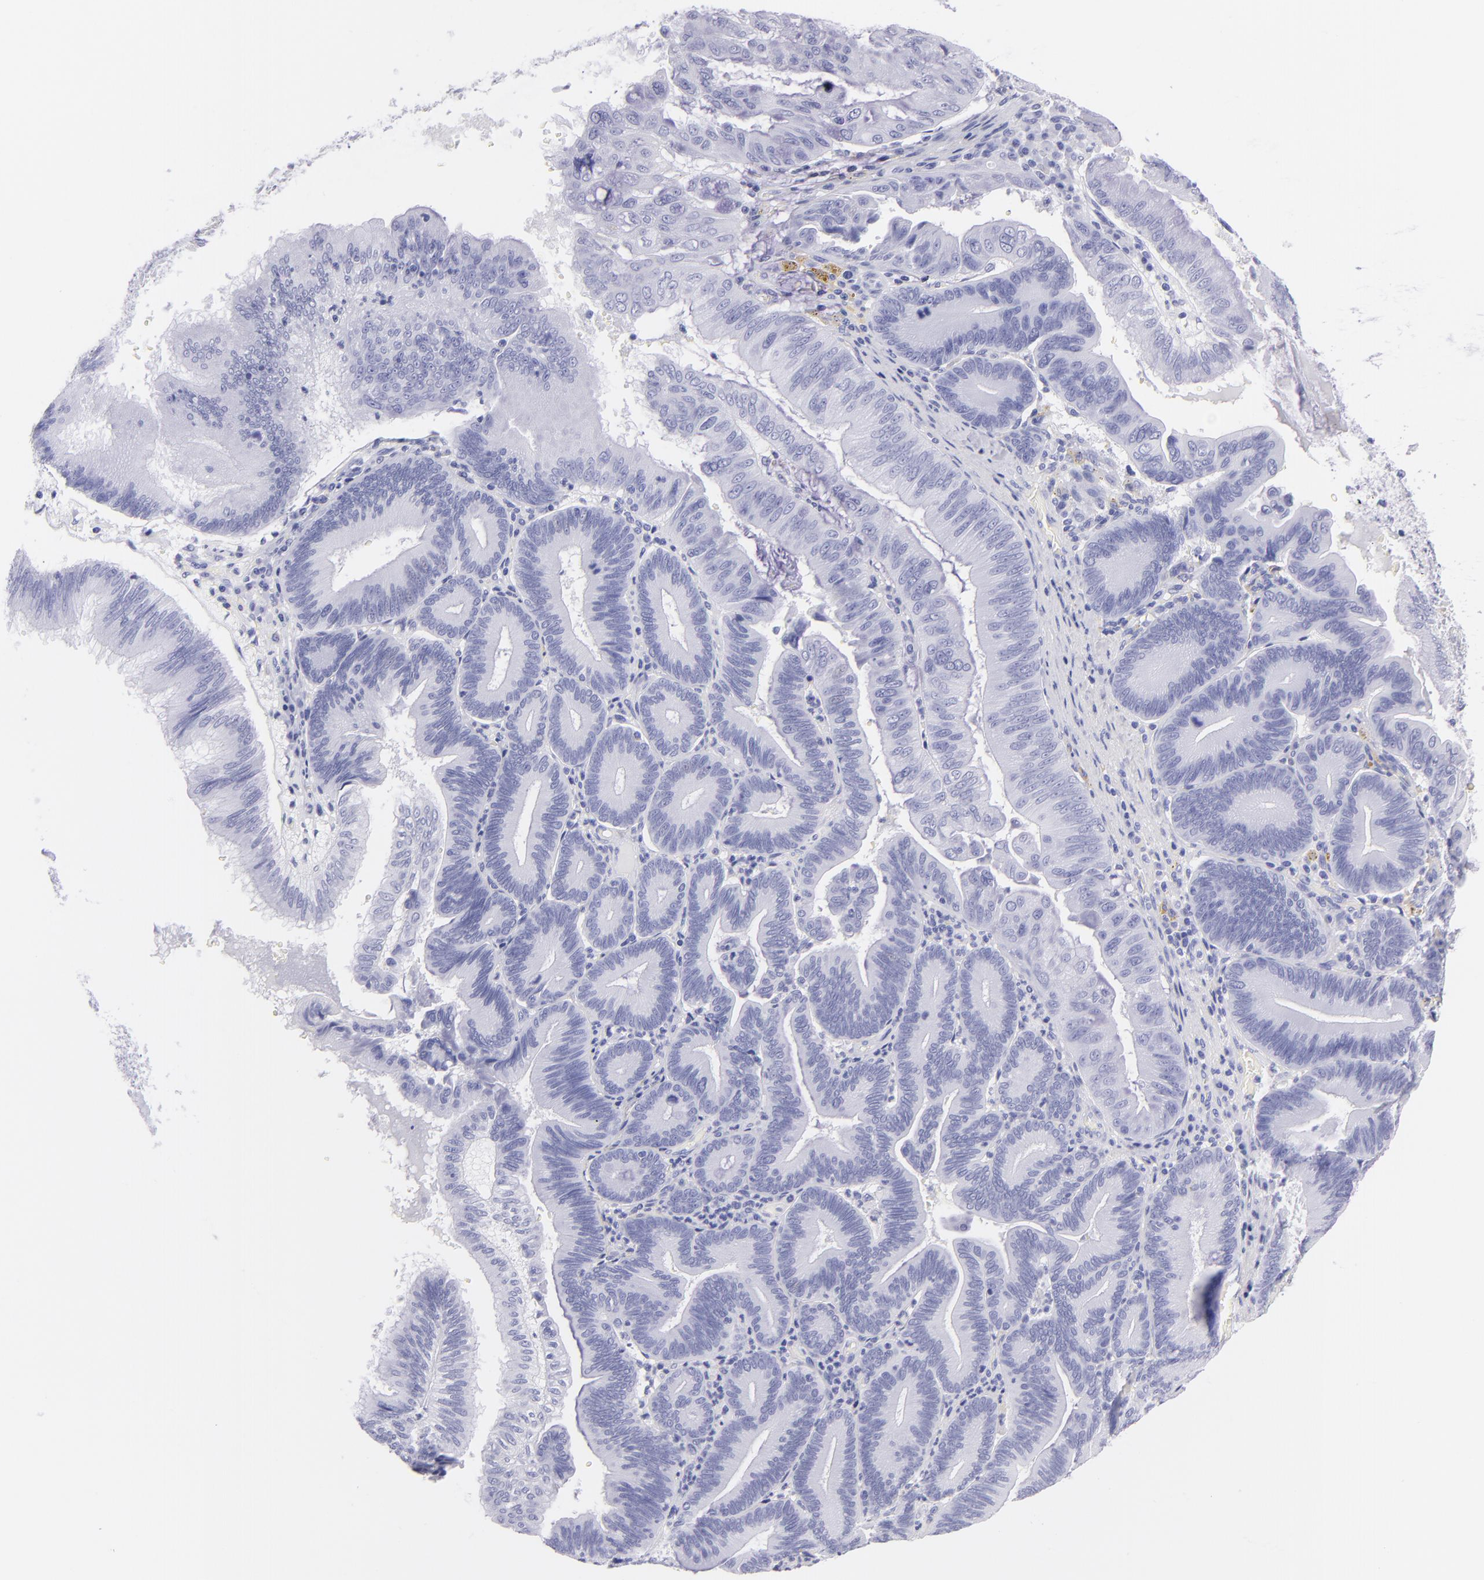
{"staining": {"intensity": "negative", "quantity": "none", "location": "none"}, "tissue": "pancreatic cancer", "cell_type": "Tumor cells", "image_type": "cancer", "snomed": [{"axis": "morphology", "description": "Adenocarcinoma, NOS"}, {"axis": "topography", "description": "Pancreas"}], "caption": "A photomicrograph of human pancreatic cancer (adenocarcinoma) is negative for staining in tumor cells.", "gene": "CNP", "patient": {"sex": "male", "age": 82}}